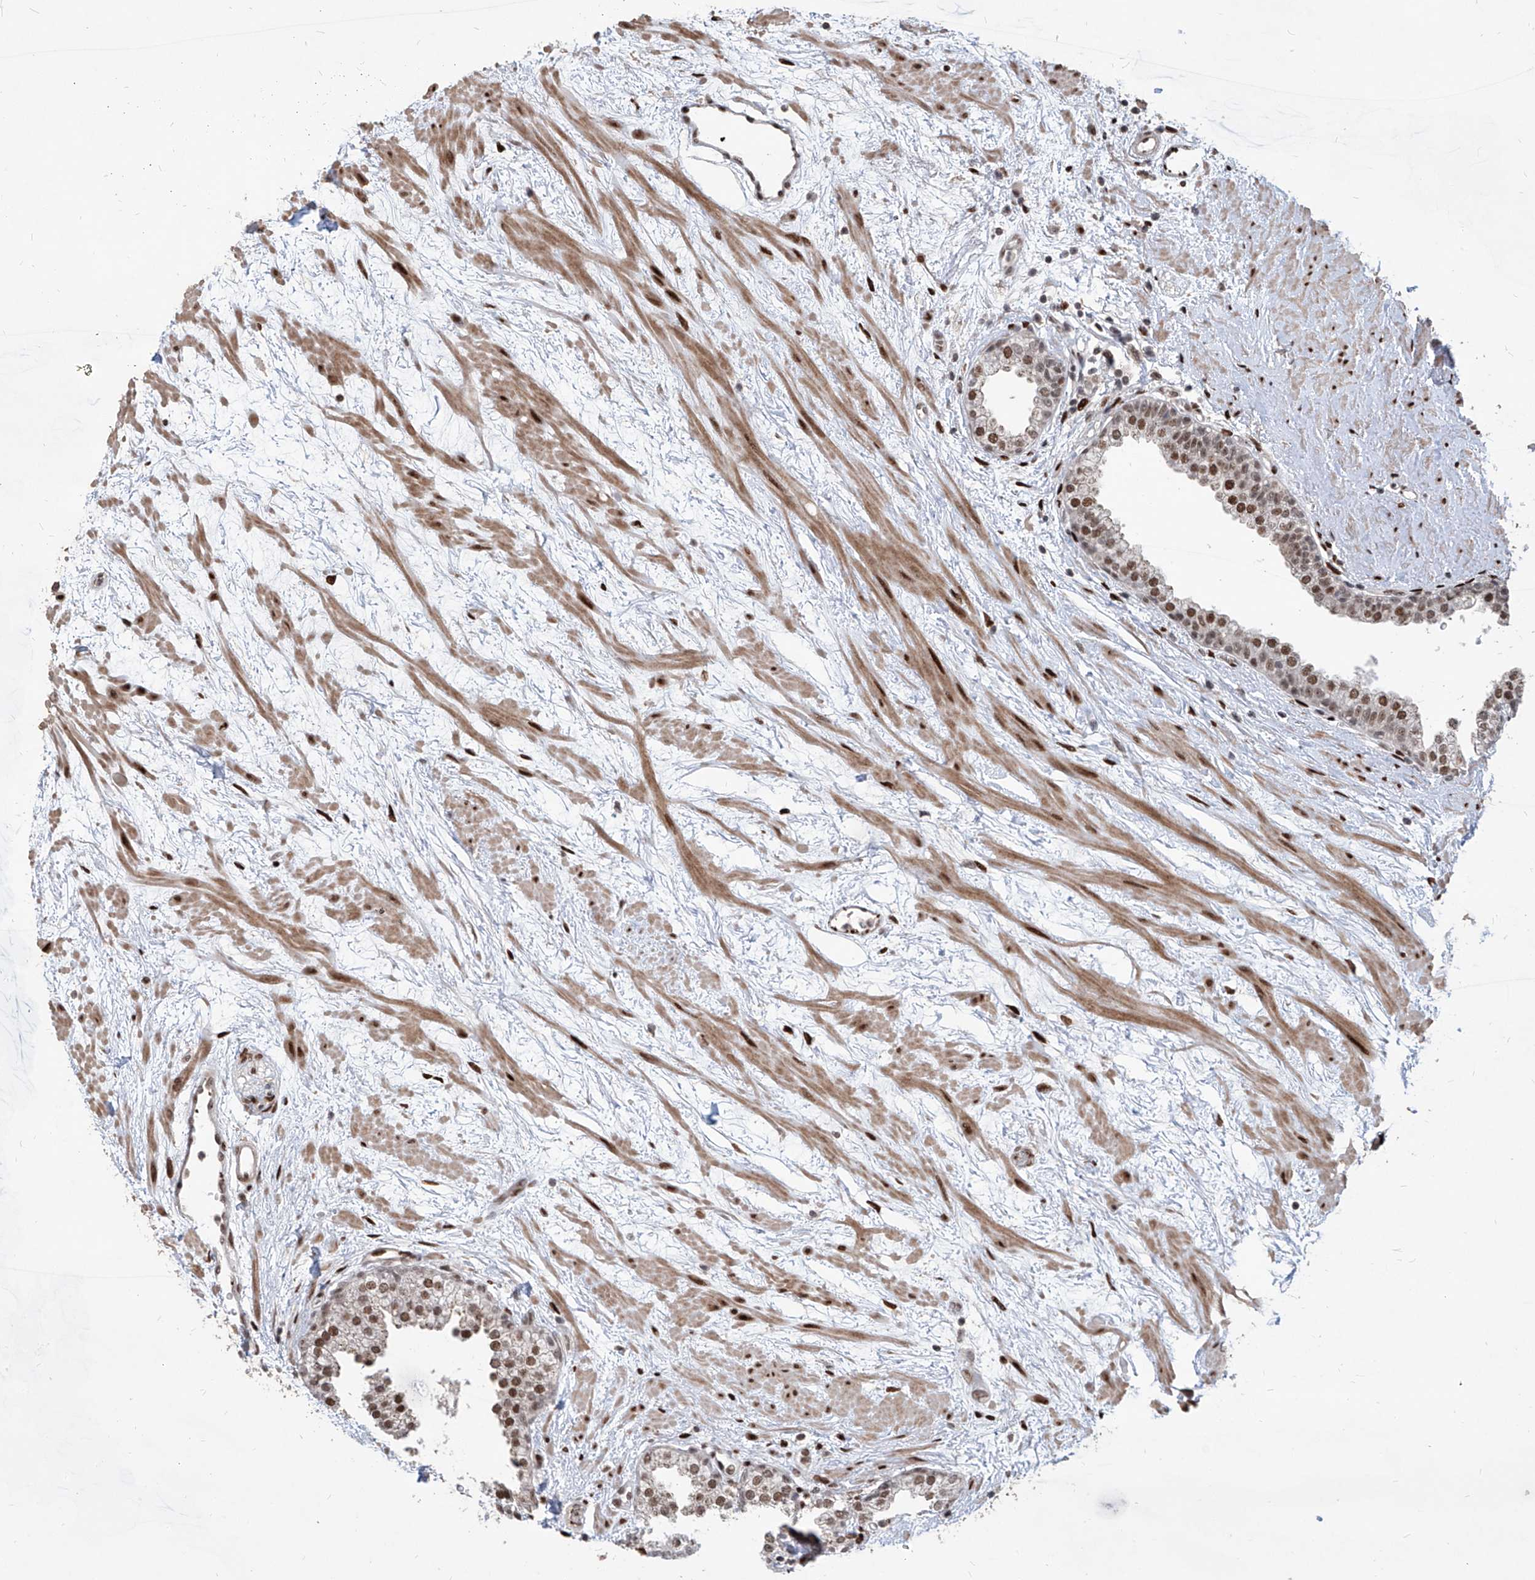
{"staining": {"intensity": "moderate", "quantity": "25%-75%", "location": "nuclear"}, "tissue": "prostate", "cell_type": "Glandular cells", "image_type": "normal", "snomed": [{"axis": "morphology", "description": "Normal tissue, NOS"}, {"axis": "topography", "description": "Prostate"}], "caption": "A brown stain shows moderate nuclear expression of a protein in glandular cells of normal prostate.", "gene": "IRF2", "patient": {"sex": "male", "age": 48}}